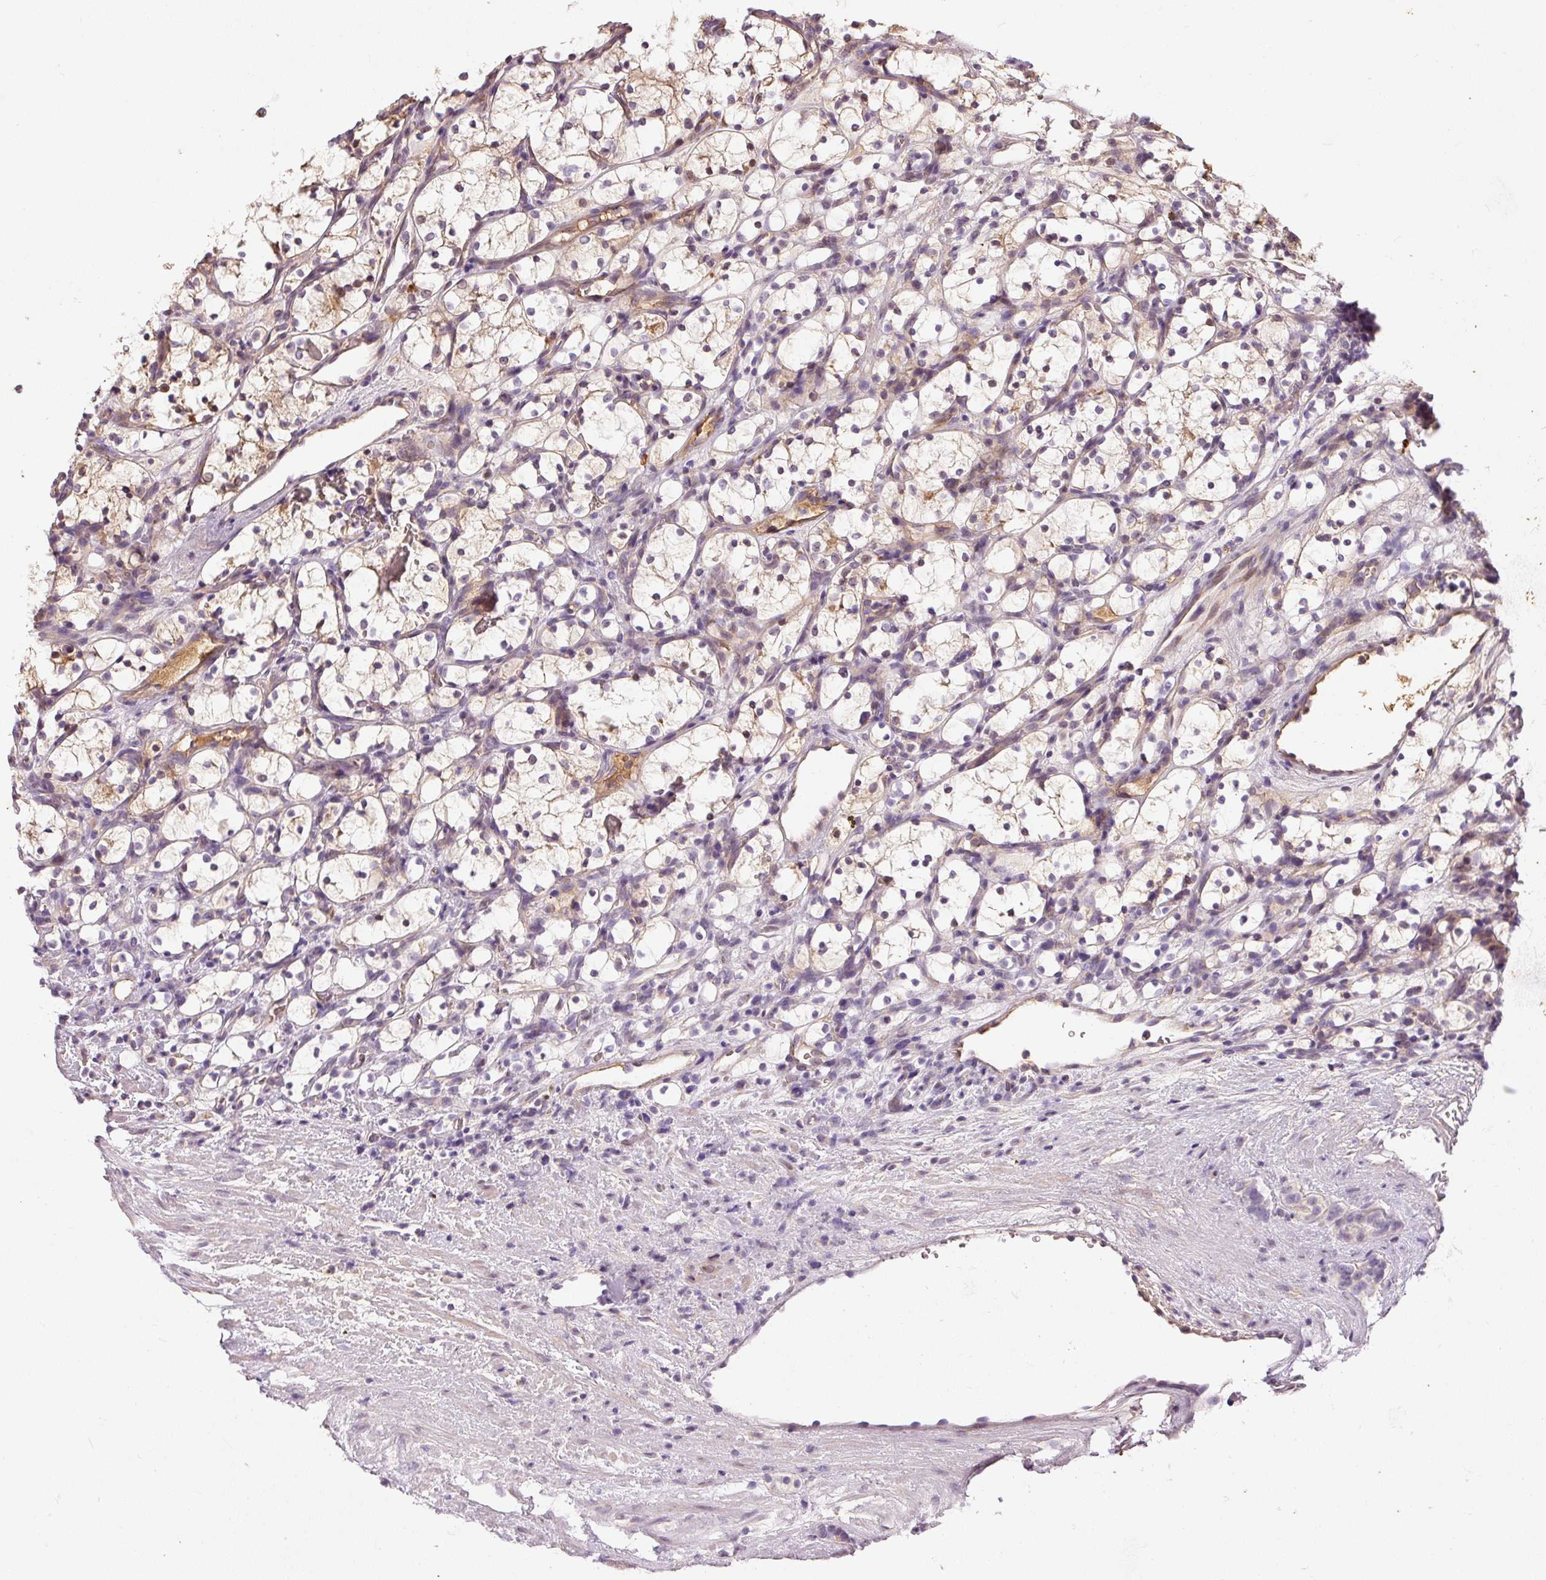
{"staining": {"intensity": "weak", "quantity": "25%-75%", "location": "cytoplasmic/membranous"}, "tissue": "renal cancer", "cell_type": "Tumor cells", "image_type": "cancer", "snomed": [{"axis": "morphology", "description": "Adenocarcinoma, NOS"}, {"axis": "topography", "description": "Kidney"}], "caption": "Immunohistochemical staining of human adenocarcinoma (renal) displays low levels of weak cytoplasmic/membranous protein staining in about 25%-75% of tumor cells.", "gene": "CMTM8", "patient": {"sex": "female", "age": 69}}